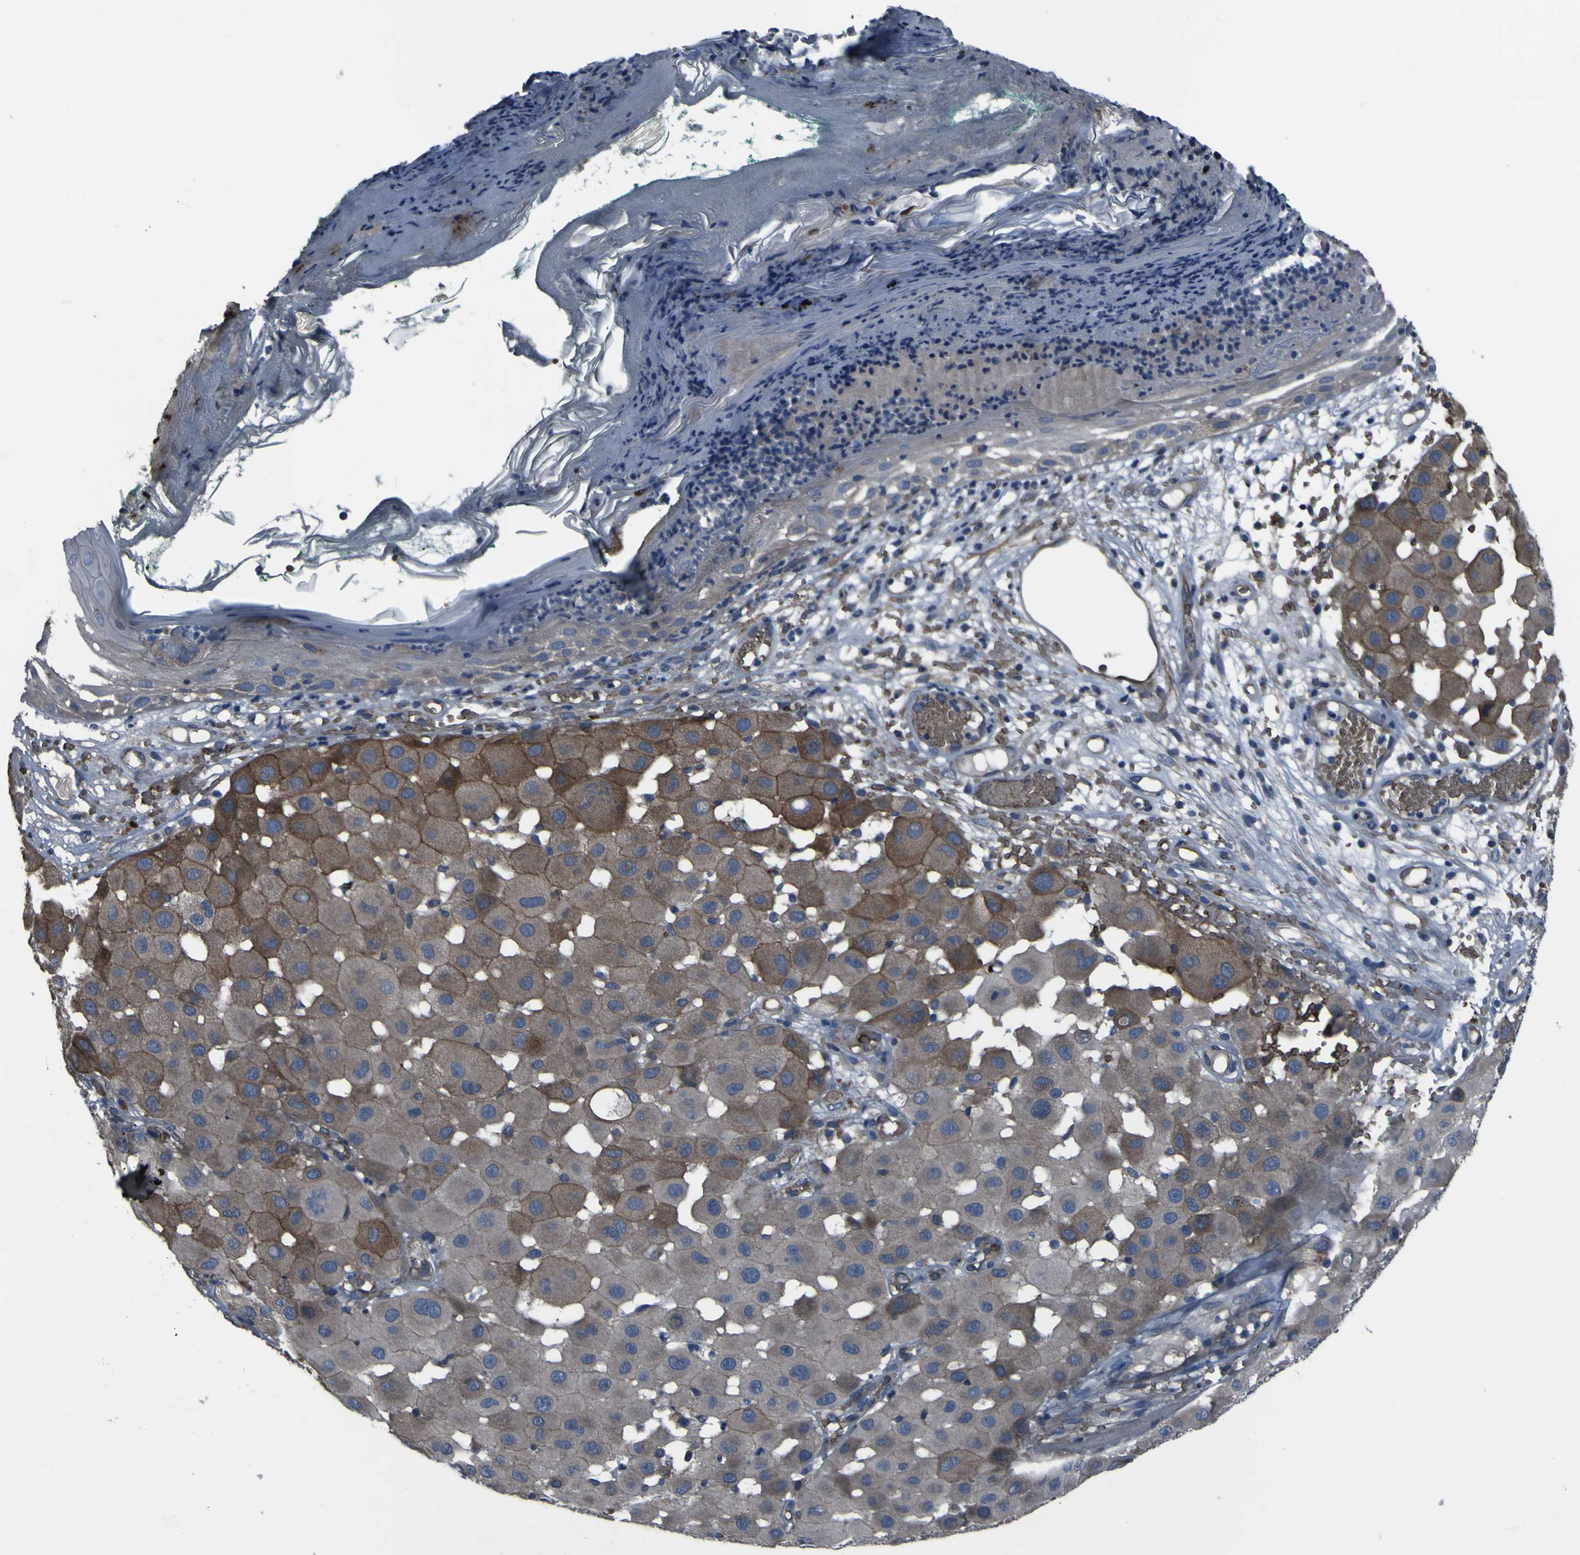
{"staining": {"intensity": "moderate", "quantity": "25%-75%", "location": "cytoplasmic/membranous"}, "tissue": "melanoma", "cell_type": "Tumor cells", "image_type": "cancer", "snomed": [{"axis": "morphology", "description": "Malignant melanoma, NOS"}, {"axis": "topography", "description": "Skin"}], "caption": "DAB immunohistochemical staining of human malignant melanoma displays moderate cytoplasmic/membranous protein staining in approximately 25%-75% of tumor cells.", "gene": "GRAMD1A", "patient": {"sex": "female", "age": 81}}